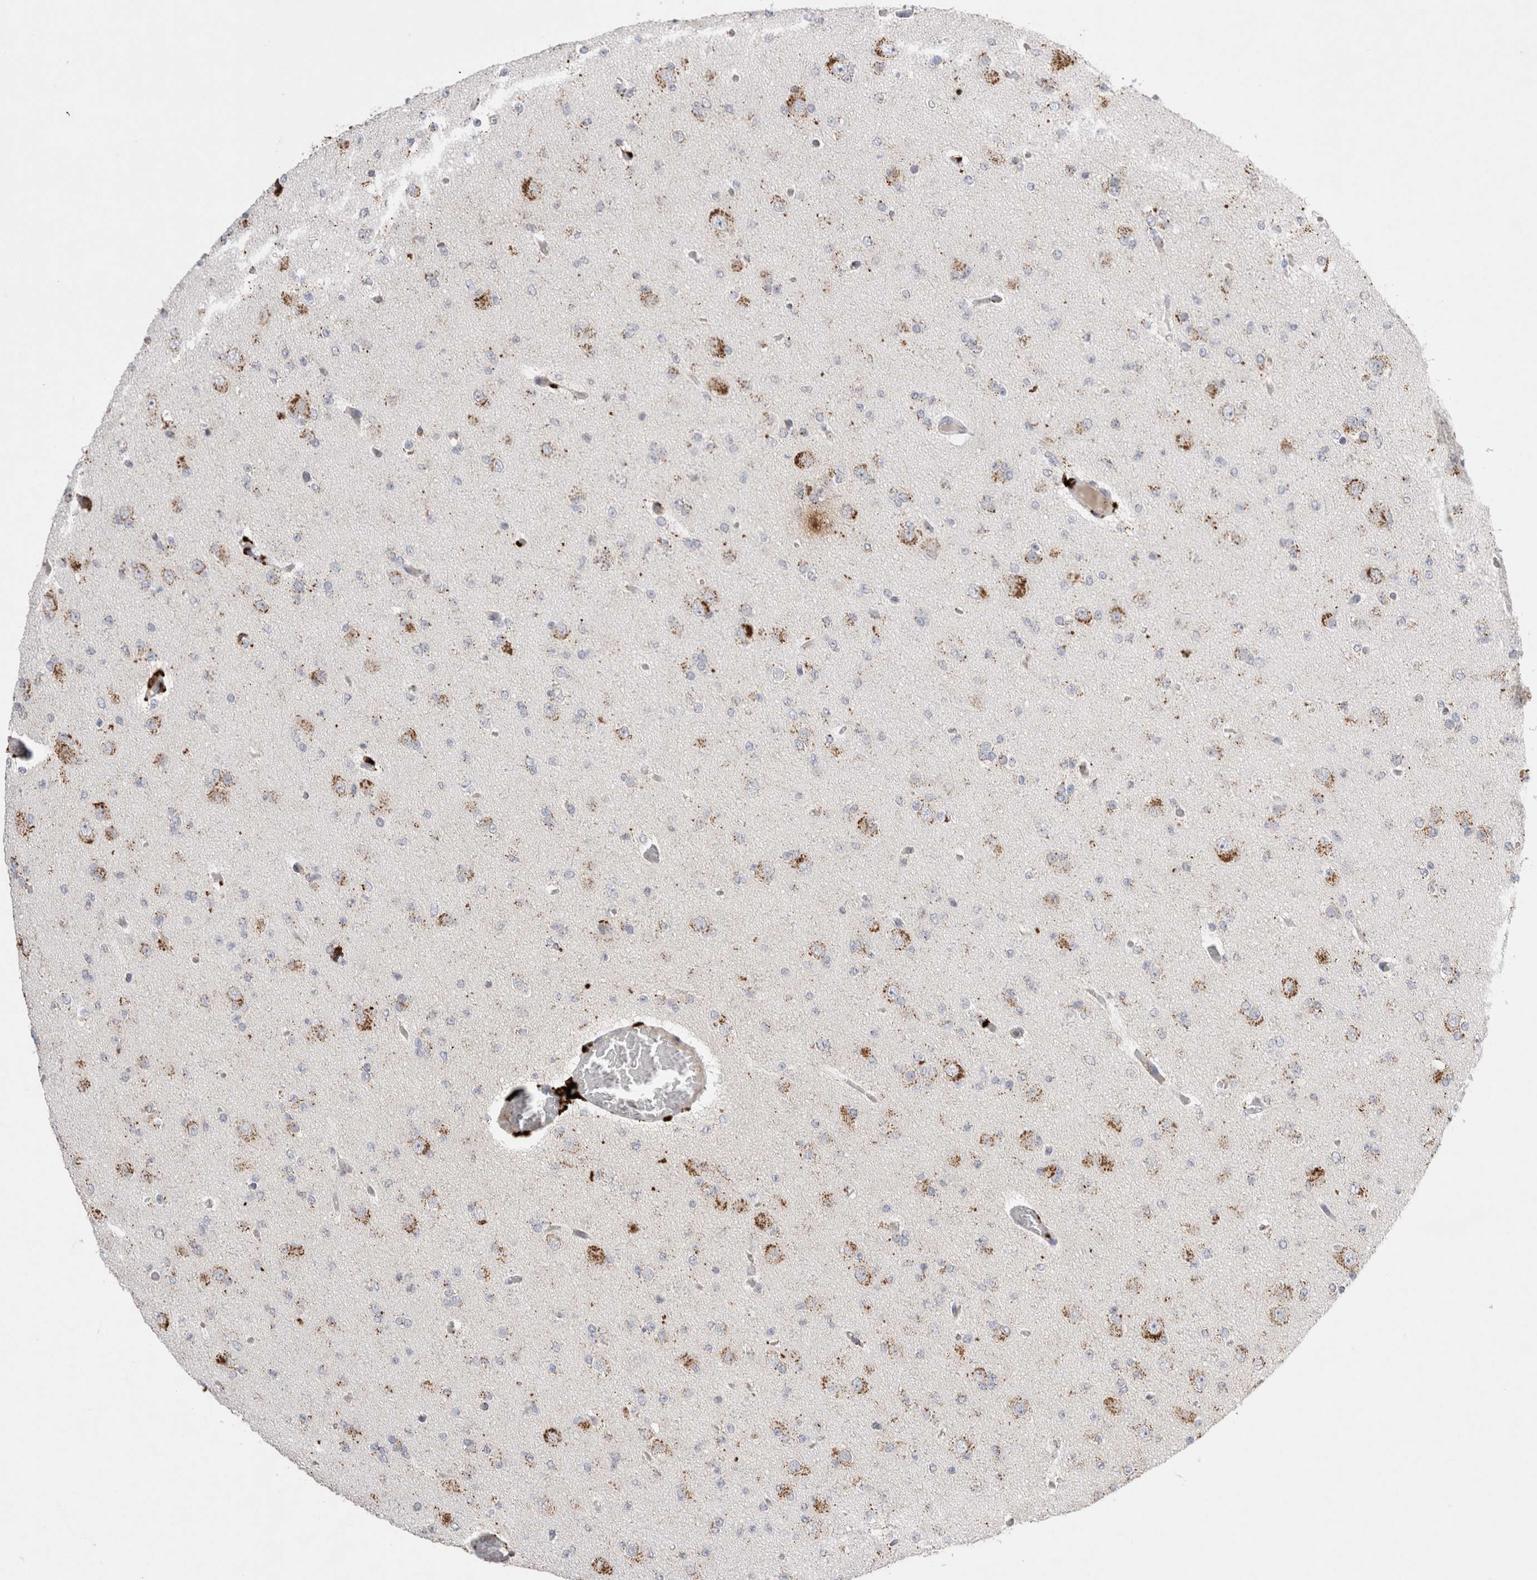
{"staining": {"intensity": "moderate", "quantity": "25%-75%", "location": "cytoplasmic/membranous"}, "tissue": "glioma", "cell_type": "Tumor cells", "image_type": "cancer", "snomed": [{"axis": "morphology", "description": "Glioma, malignant, Low grade"}, {"axis": "topography", "description": "Brain"}], "caption": "DAB (3,3'-diaminobenzidine) immunohistochemical staining of human glioma exhibits moderate cytoplasmic/membranous protein positivity in approximately 25%-75% of tumor cells. The protein is stained brown, and the nuclei are stained in blue (DAB (3,3'-diaminobenzidine) IHC with brightfield microscopy, high magnification).", "gene": "CTSA", "patient": {"sex": "female", "age": 22}}